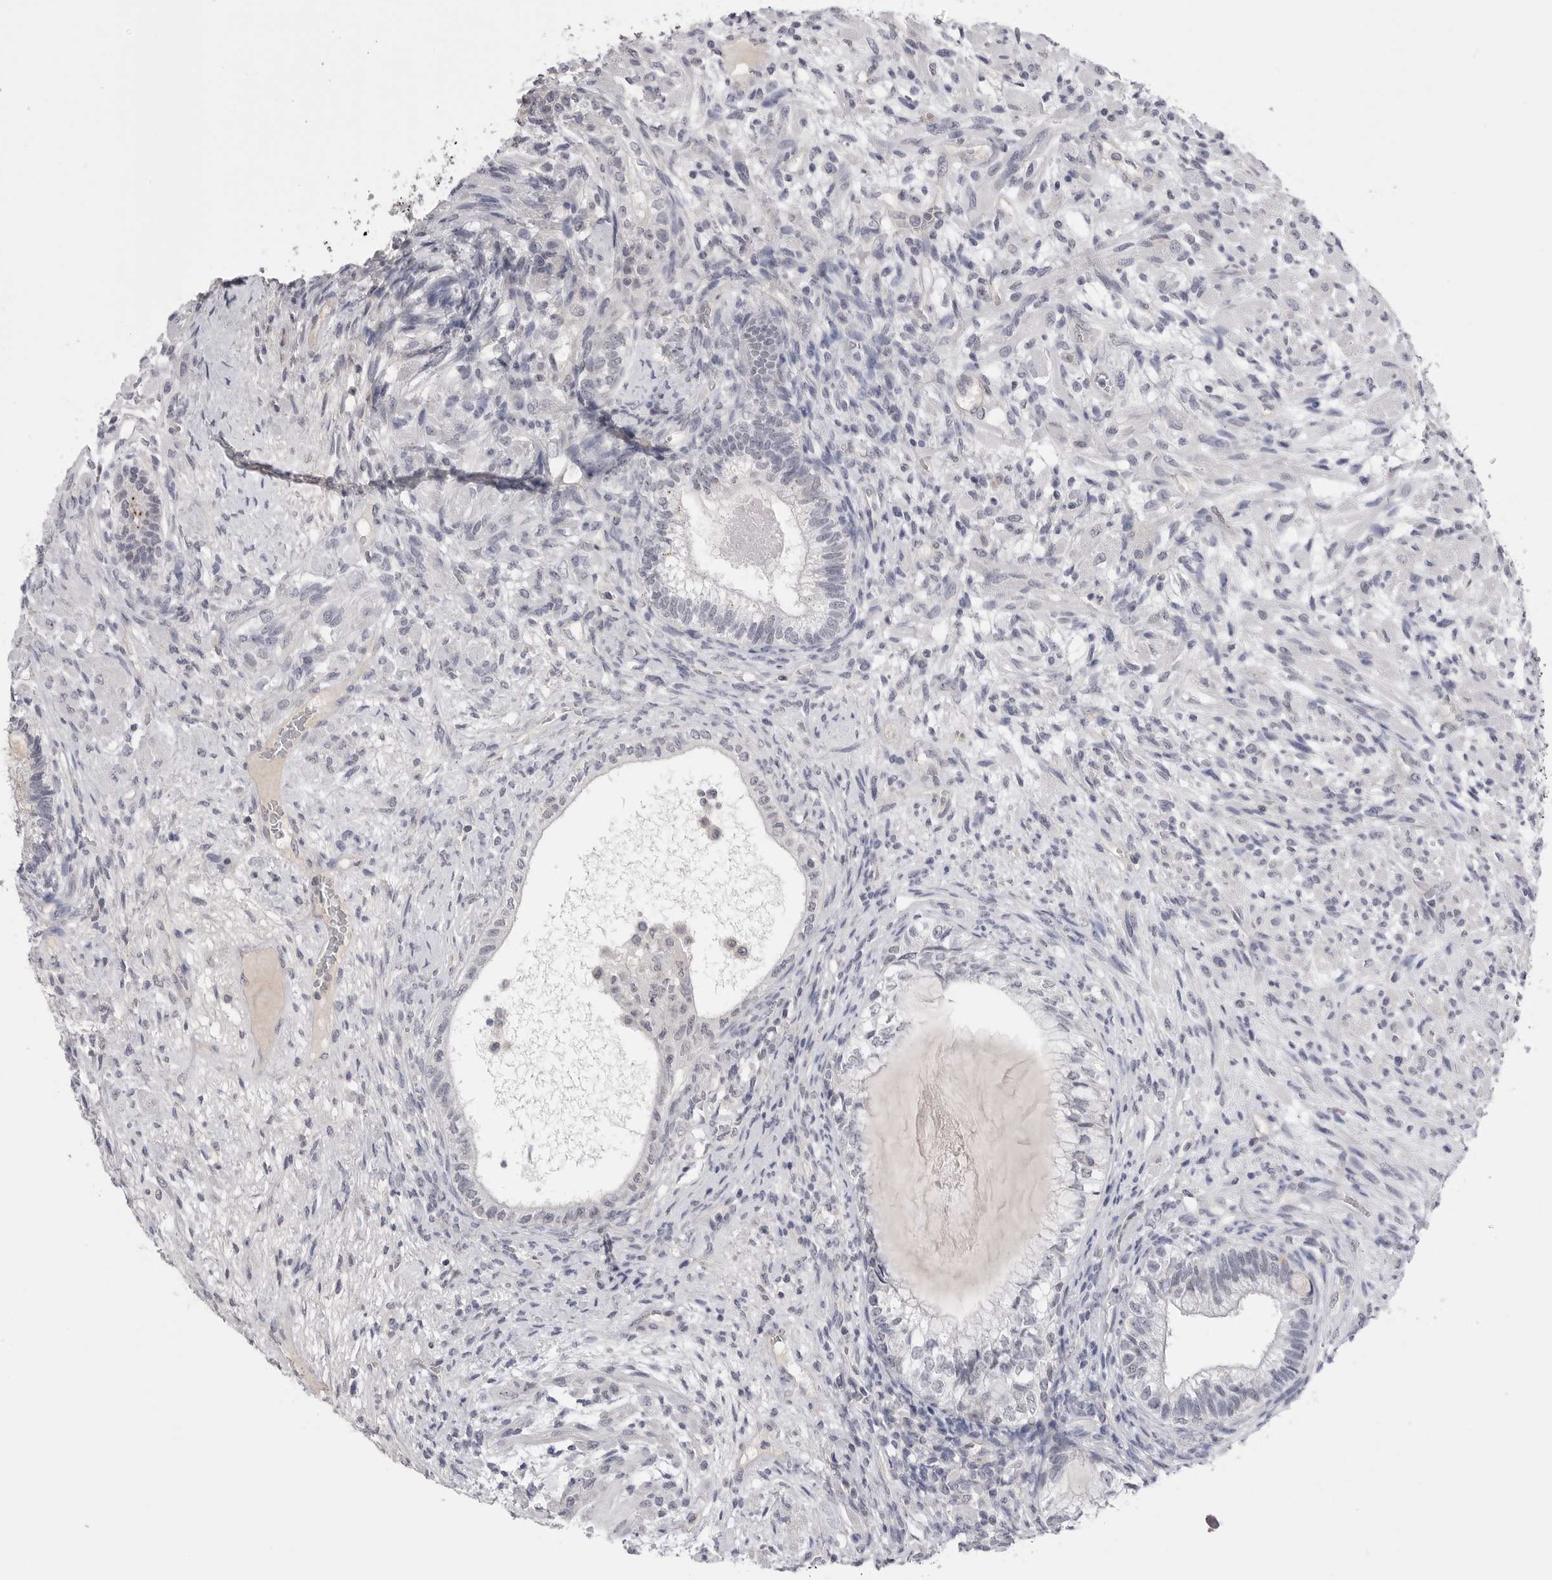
{"staining": {"intensity": "negative", "quantity": "none", "location": "none"}, "tissue": "testis cancer", "cell_type": "Tumor cells", "image_type": "cancer", "snomed": [{"axis": "morphology", "description": "Seminoma, NOS"}, {"axis": "morphology", "description": "Carcinoma, Embryonal, NOS"}, {"axis": "topography", "description": "Testis"}], "caption": "This image is of seminoma (testis) stained with IHC to label a protein in brown with the nuclei are counter-stained blue. There is no positivity in tumor cells.", "gene": "DLGAP3", "patient": {"sex": "male", "age": 28}}